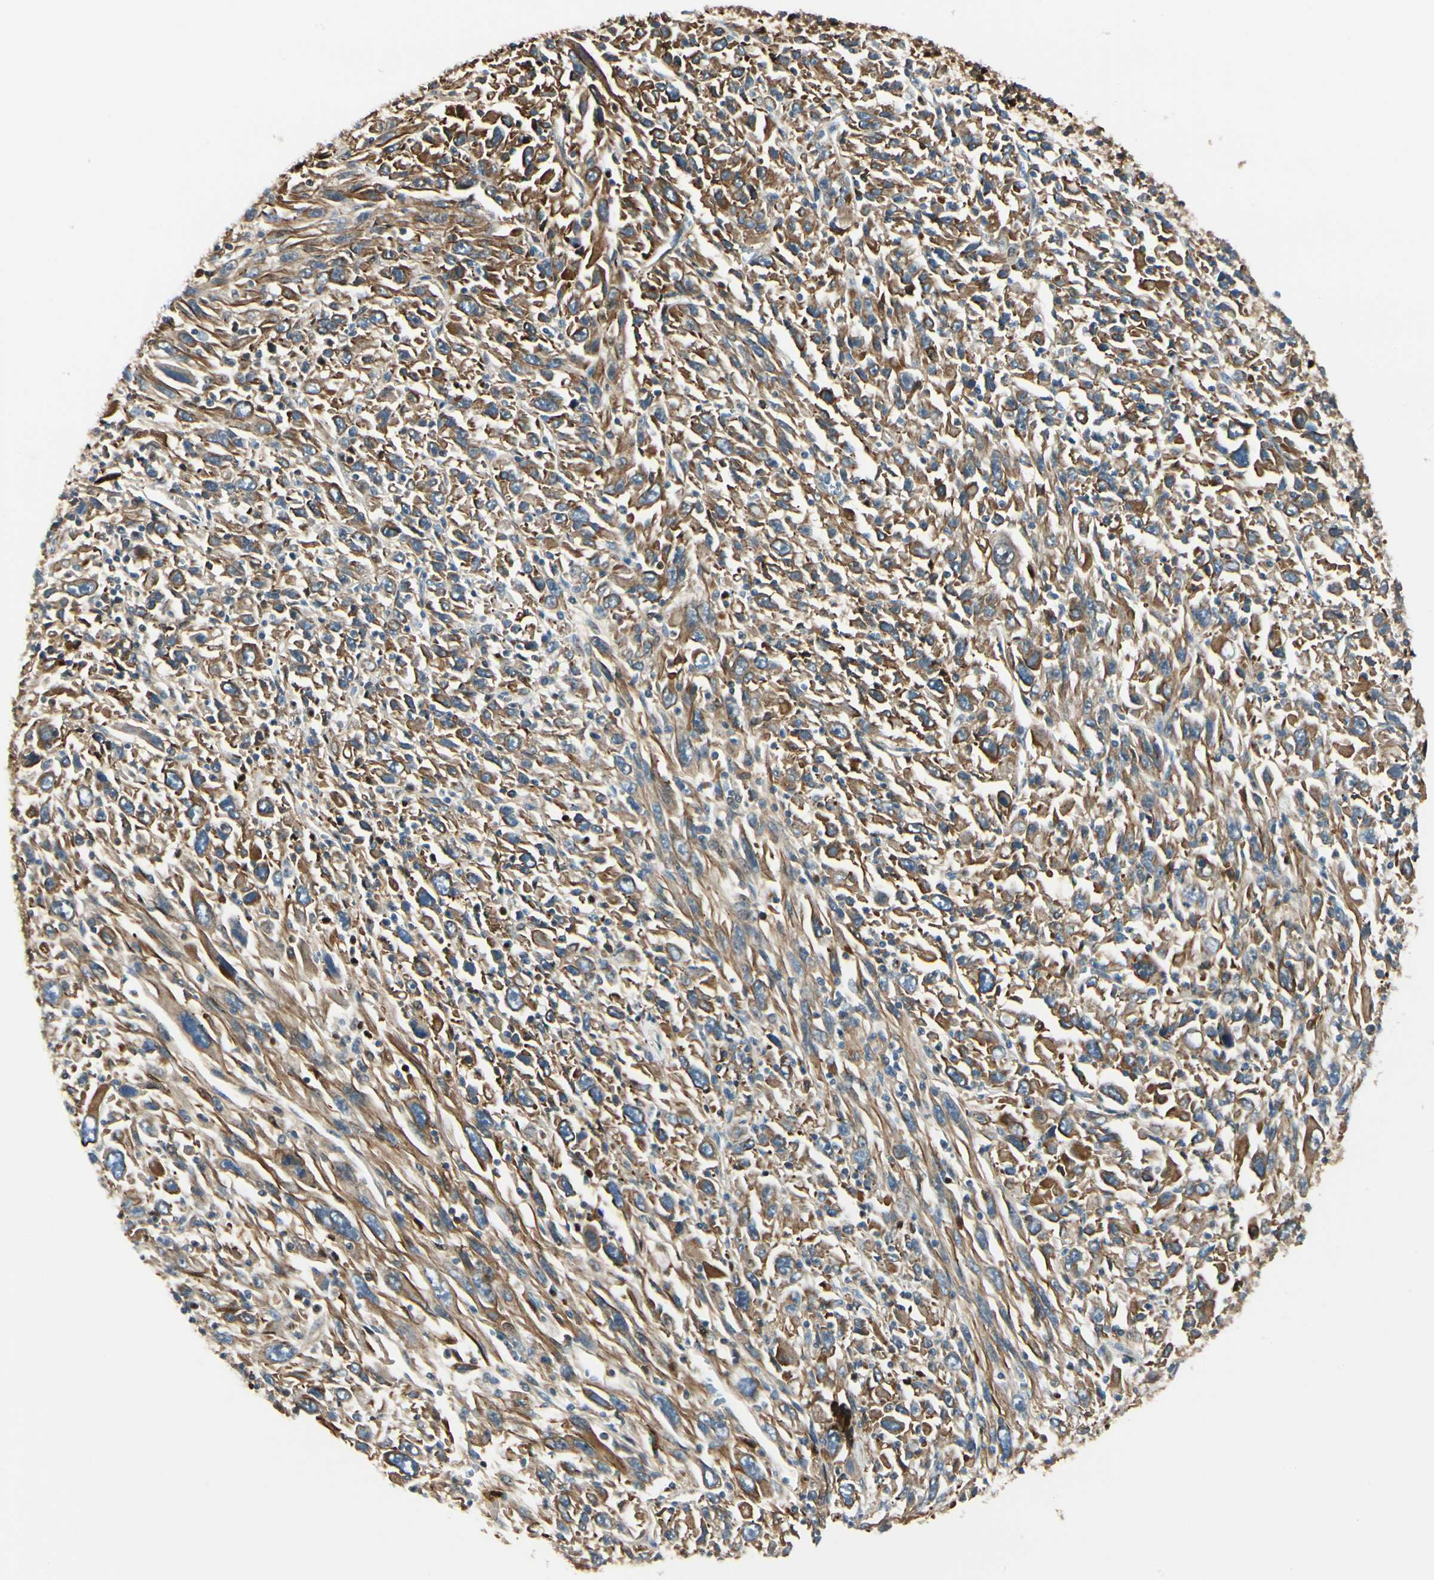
{"staining": {"intensity": "moderate", "quantity": ">75%", "location": "cytoplasmic/membranous"}, "tissue": "melanoma", "cell_type": "Tumor cells", "image_type": "cancer", "snomed": [{"axis": "morphology", "description": "Malignant melanoma, Metastatic site"}, {"axis": "topography", "description": "Skin"}], "caption": "Melanoma stained for a protein reveals moderate cytoplasmic/membranous positivity in tumor cells. (brown staining indicates protein expression, while blue staining denotes nuclei).", "gene": "FTH1", "patient": {"sex": "female", "age": 56}}